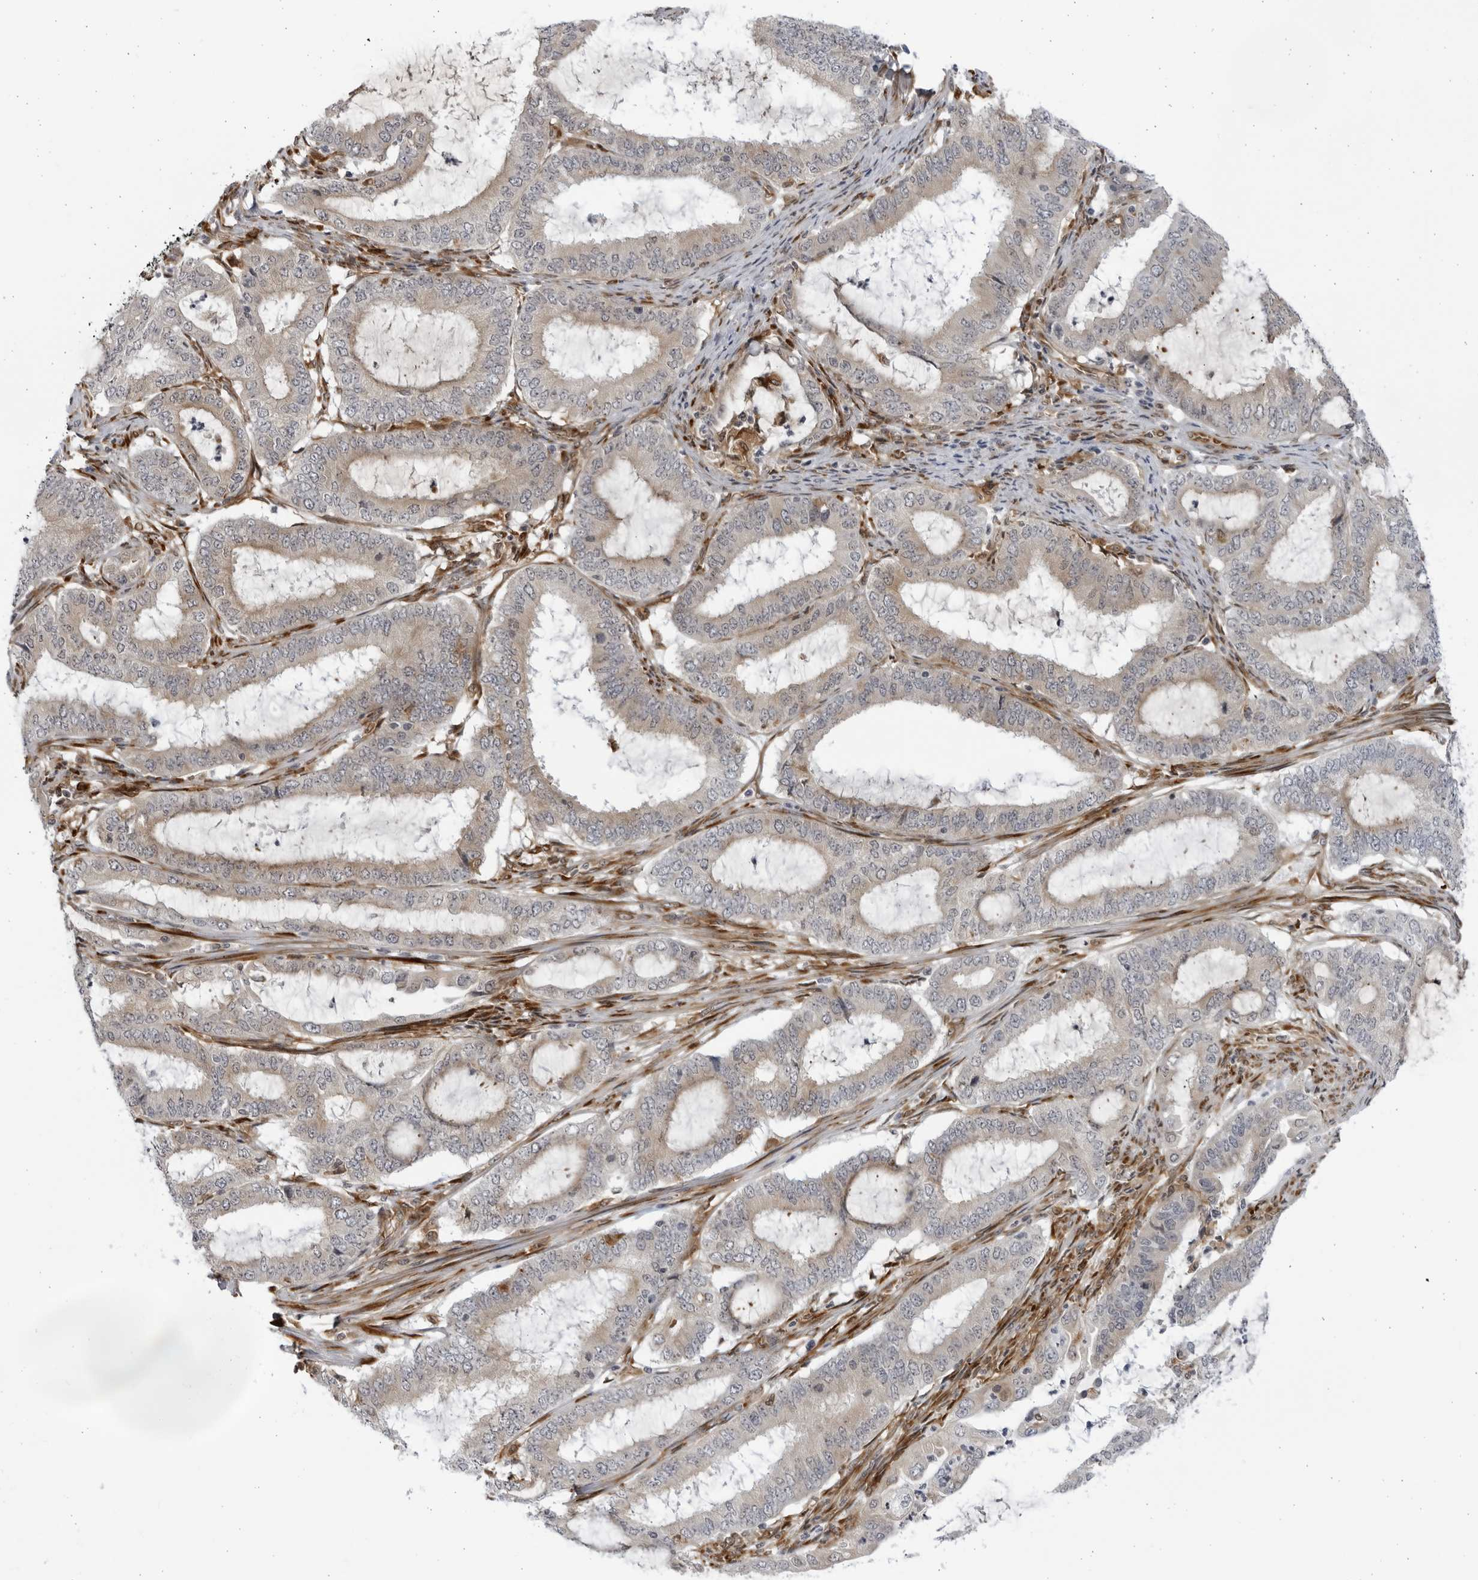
{"staining": {"intensity": "weak", "quantity": "<25%", "location": "cytoplasmic/membranous"}, "tissue": "endometrial cancer", "cell_type": "Tumor cells", "image_type": "cancer", "snomed": [{"axis": "morphology", "description": "Adenocarcinoma, NOS"}, {"axis": "topography", "description": "Endometrium"}], "caption": "IHC photomicrograph of neoplastic tissue: human adenocarcinoma (endometrial) stained with DAB (3,3'-diaminobenzidine) exhibits no significant protein staining in tumor cells.", "gene": "BMP2K", "patient": {"sex": "female", "age": 51}}